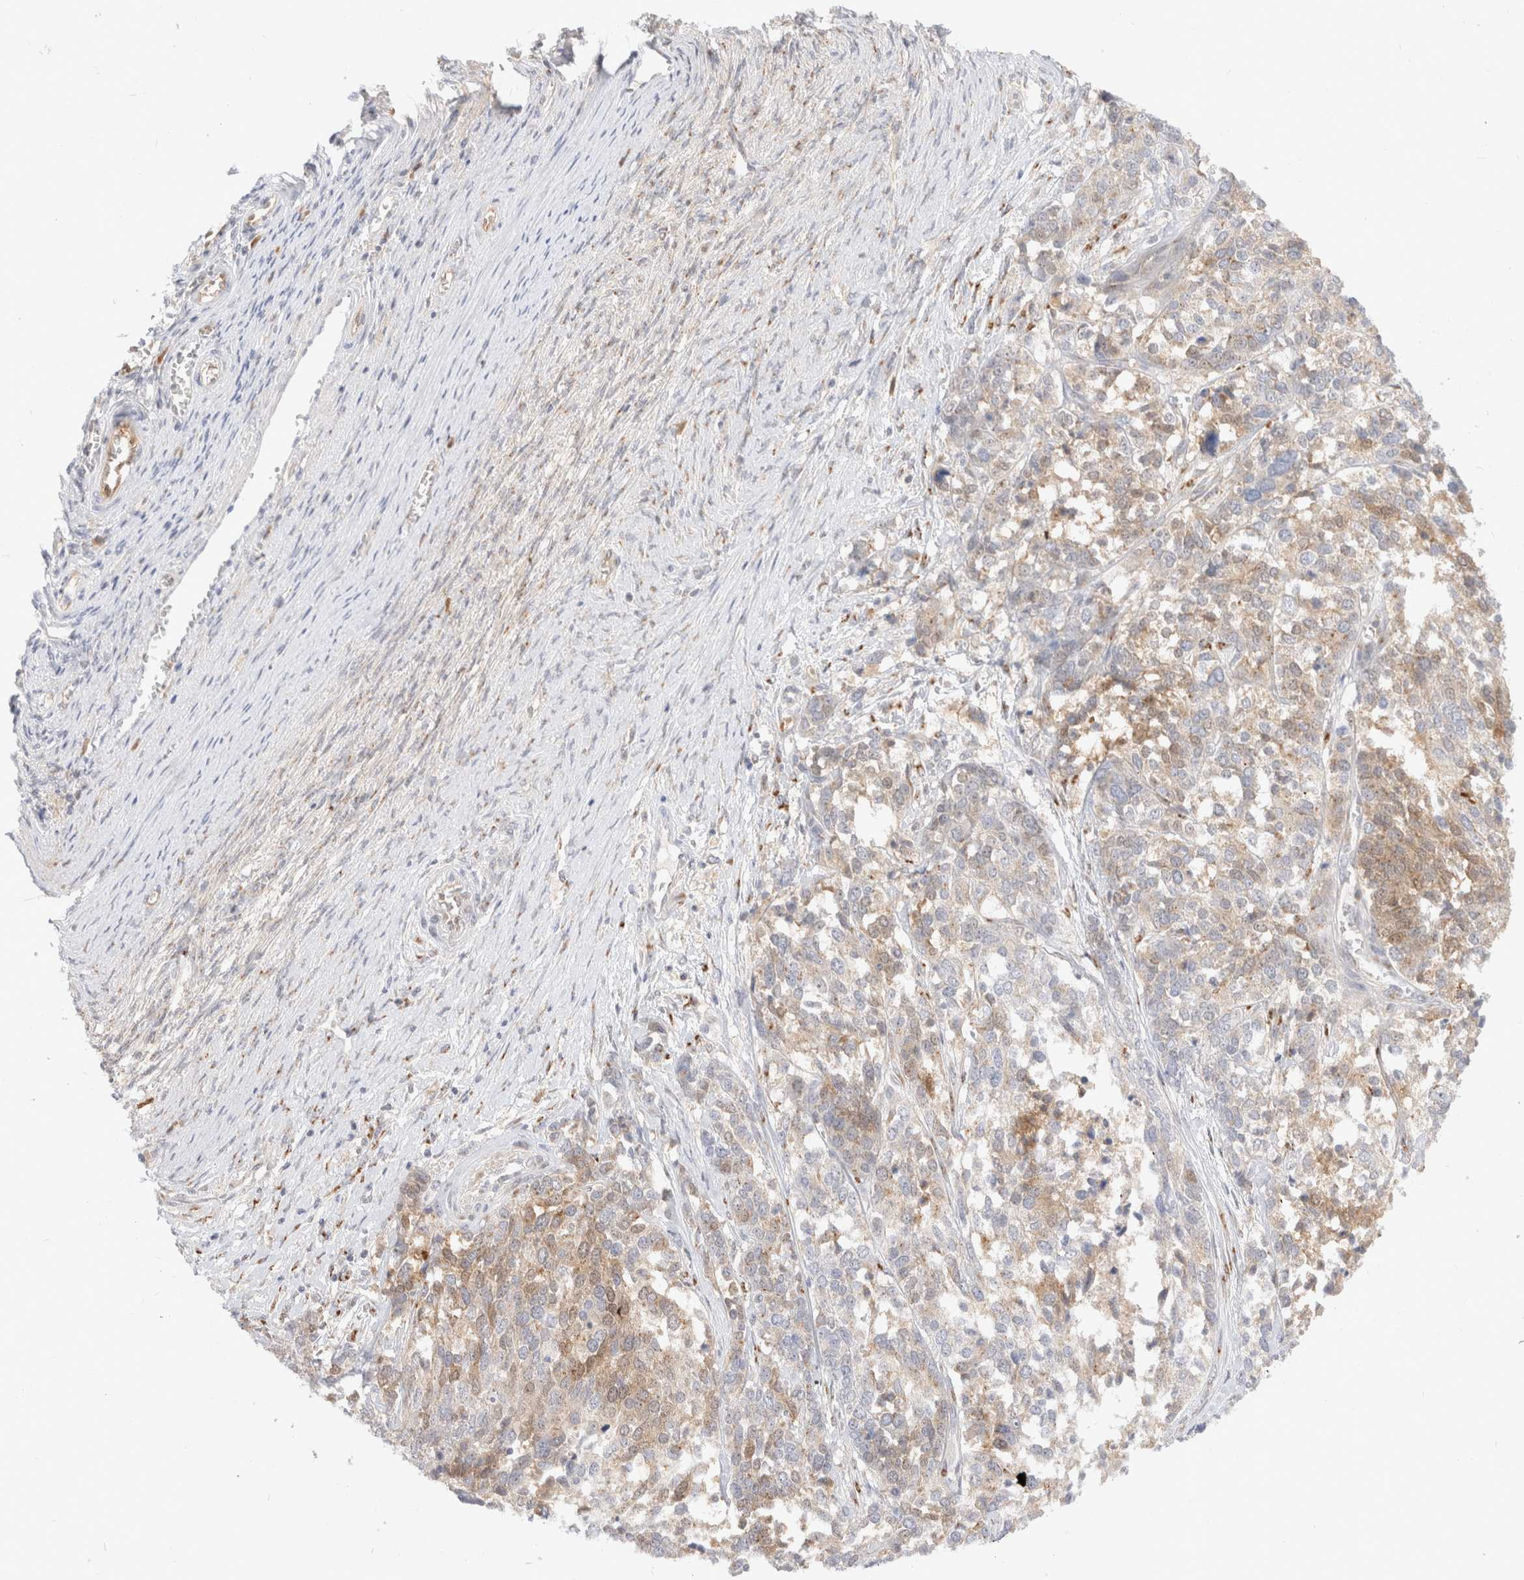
{"staining": {"intensity": "weak", "quantity": "25%-75%", "location": "cytoplasmic/membranous,nuclear"}, "tissue": "ovarian cancer", "cell_type": "Tumor cells", "image_type": "cancer", "snomed": [{"axis": "morphology", "description": "Cystadenocarcinoma, serous, NOS"}, {"axis": "topography", "description": "Ovary"}], "caption": "Ovarian cancer was stained to show a protein in brown. There is low levels of weak cytoplasmic/membranous and nuclear staining in approximately 25%-75% of tumor cells. The protein of interest is stained brown, and the nuclei are stained in blue (DAB IHC with brightfield microscopy, high magnification).", "gene": "EFCAB13", "patient": {"sex": "female", "age": 44}}